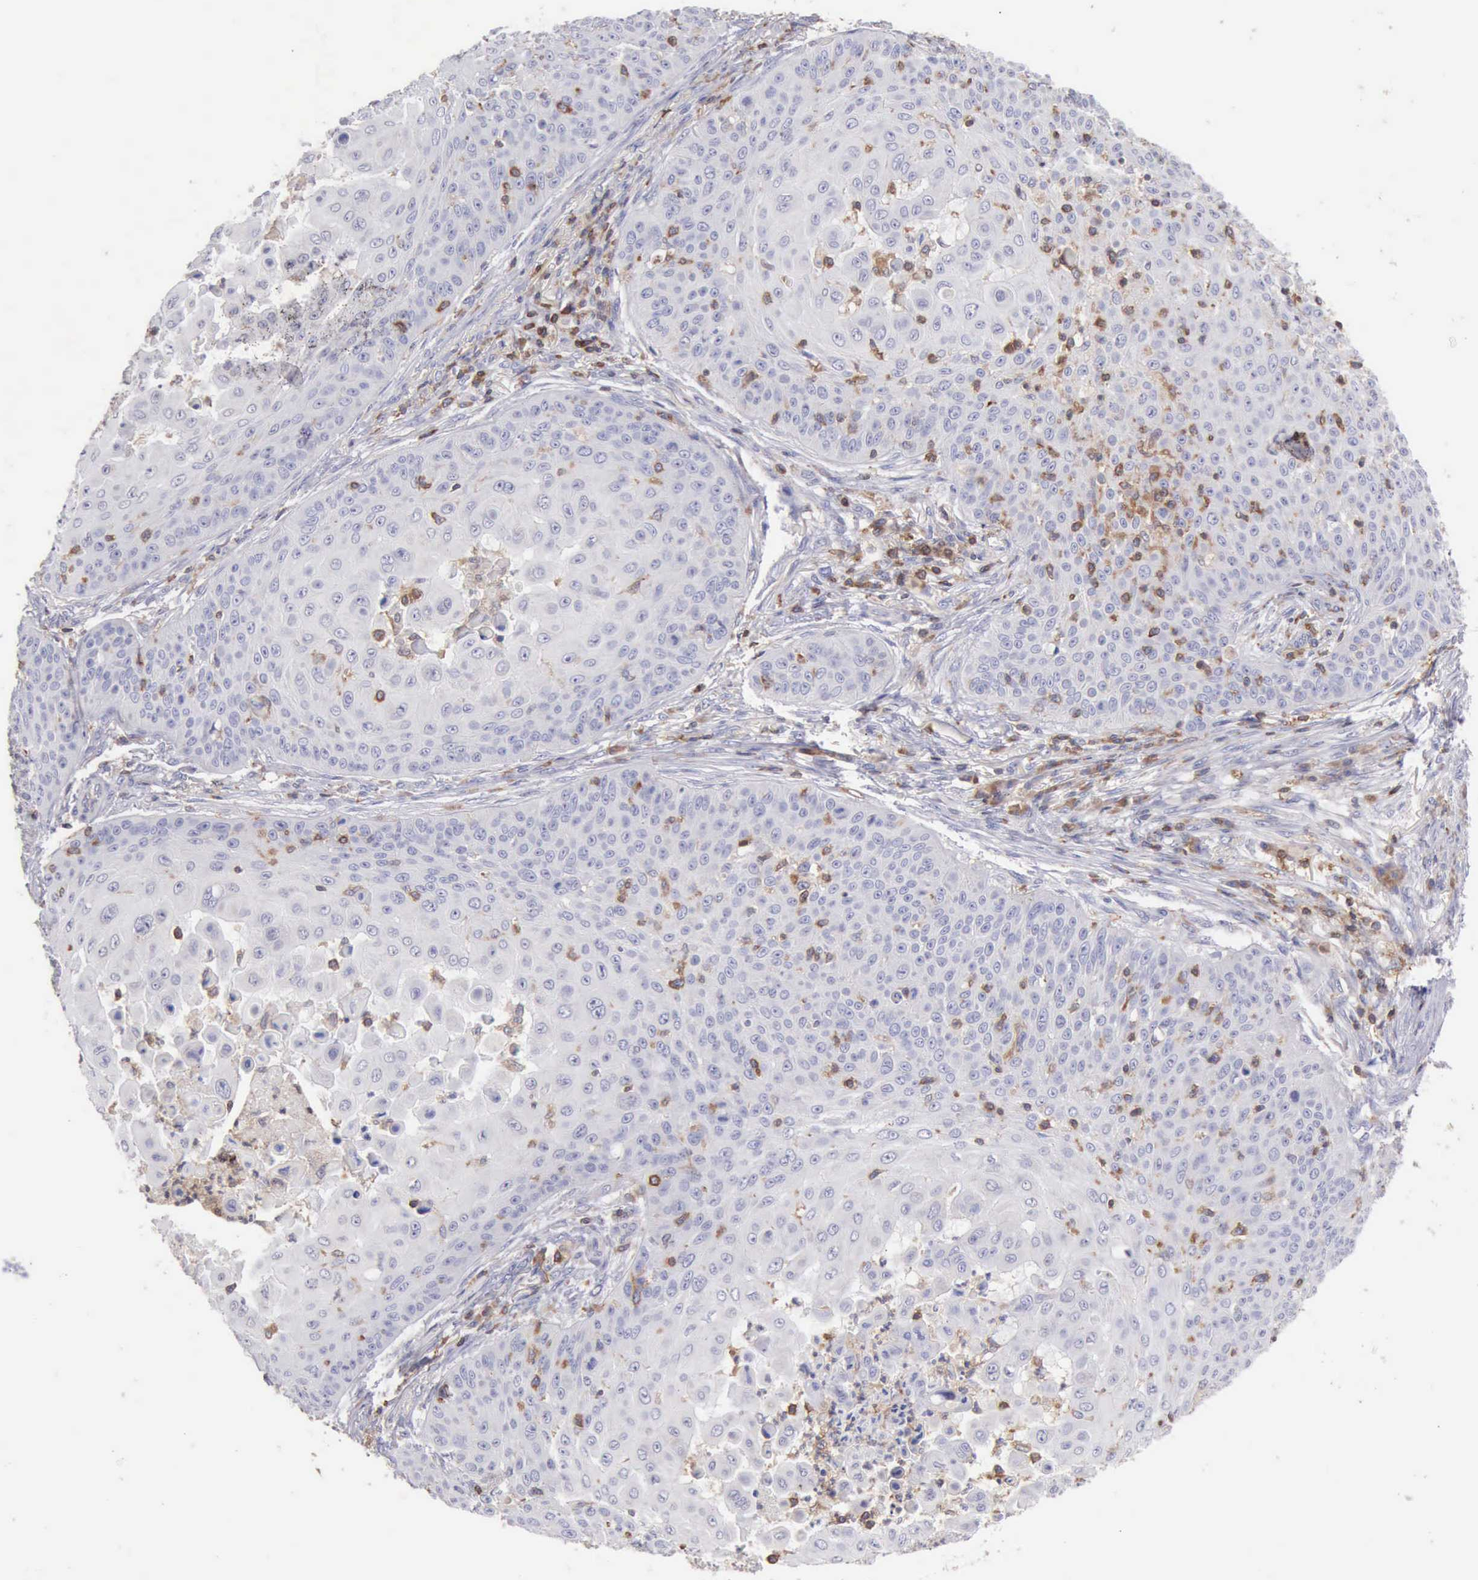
{"staining": {"intensity": "negative", "quantity": "none", "location": "none"}, "tissue": "skin cancer", "cell_type": "Tumor cells", "image_type": "cancer", "snomed": [{"axis": "morphology", "description": "Squamous cell carcinoma, NOS"}, {"axis": "topography", "description": "Skin"}], "caption": "The photomicrograph exhibits no staining of tumor cells in squamous cell carcinoma (skin). (IHC, brightfield microscopy, high magnification).", "gene": "SASH3", "patient": {"sex": "male", "age": 82}}